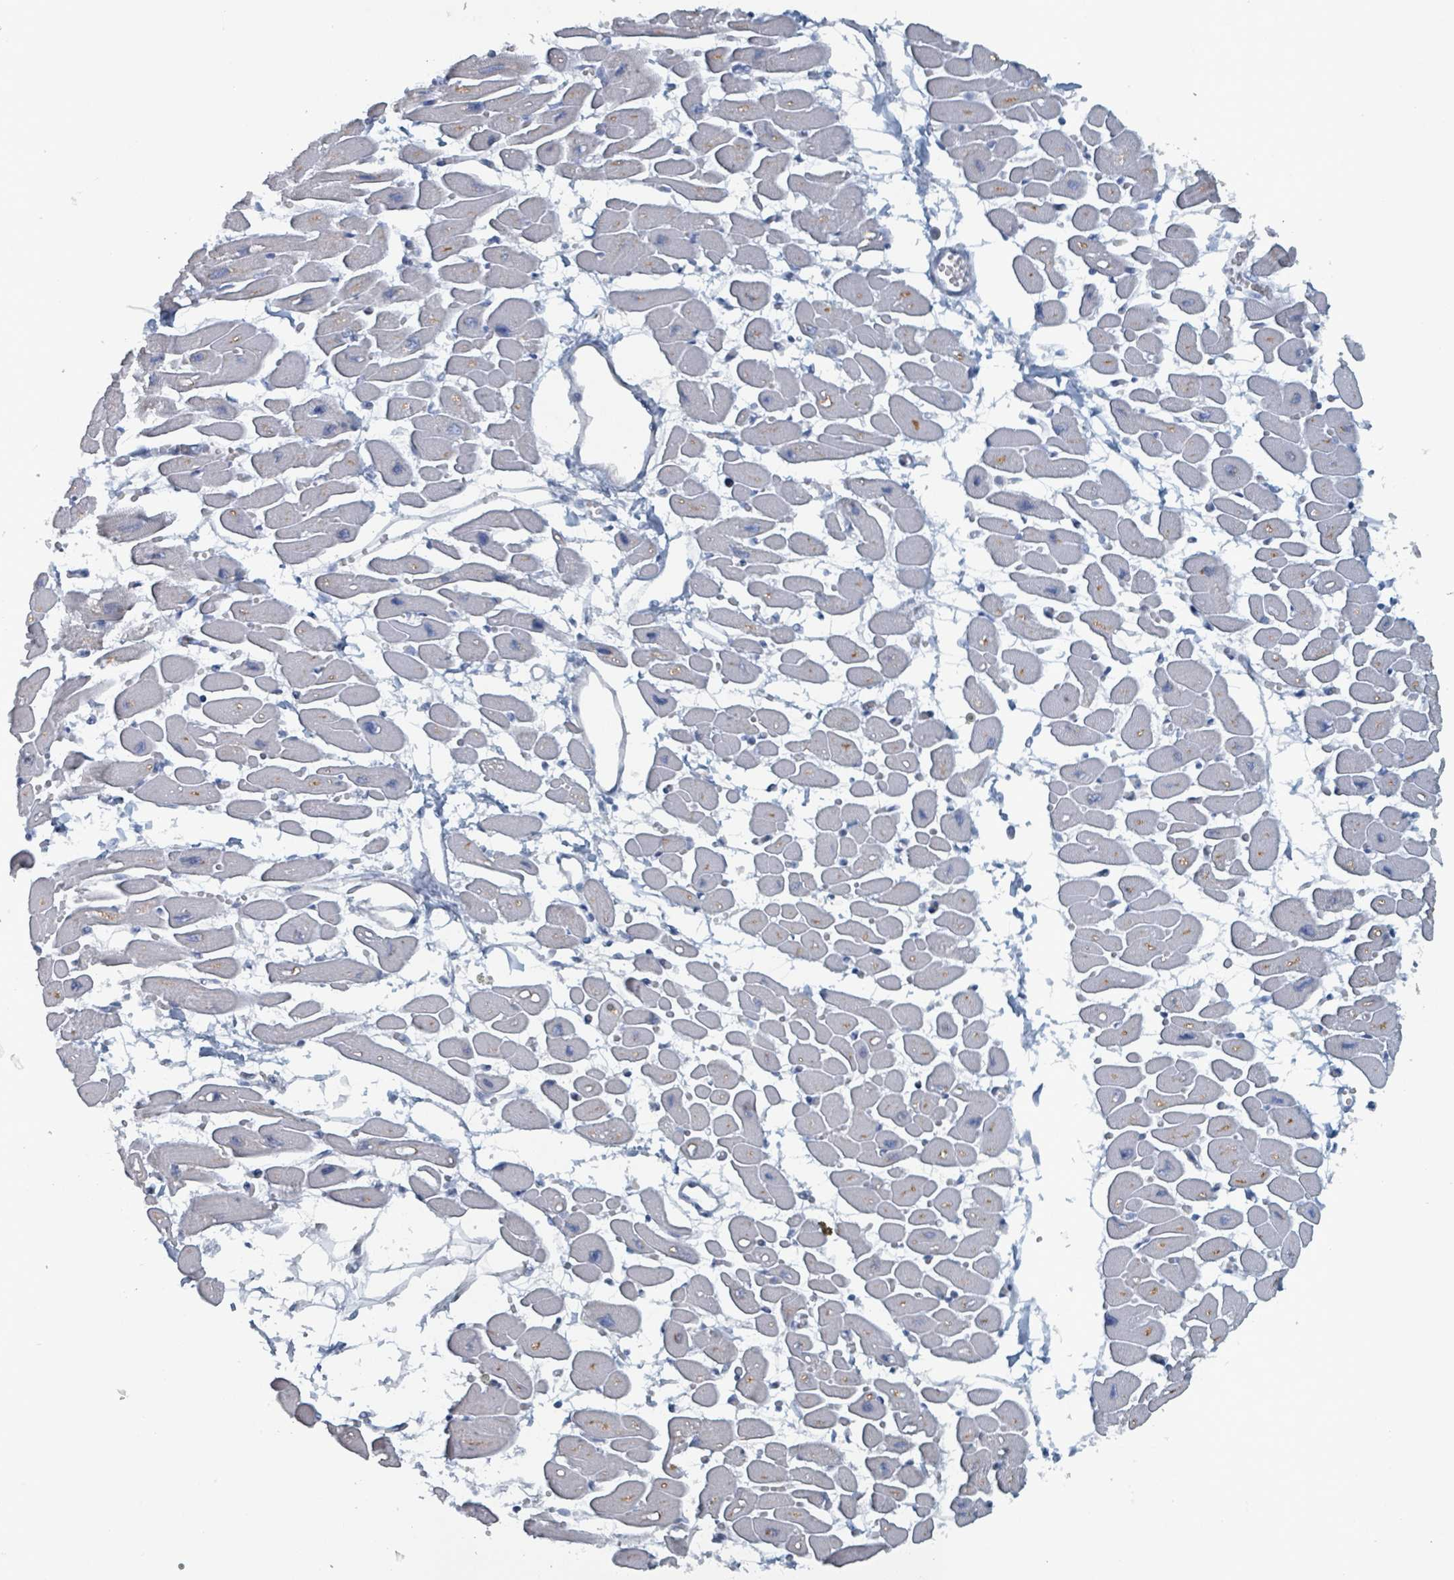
{"staining": {"intensity": "negative", "quantity": "none", "location": "none"}, "tissue": "heart muscle", "cell_type": "Cardiomyocytes", "image_type": "normal", "snomed": [{"axis": "morphology", "description": "Normal tissue, NOS"}, {"axis": "topography", "description": "Heart"}], "caption": "IHC of benign human heart muscle displays no staining in cardiomyocytes.", "gene": "HEATR5A", "patient": {"sex": "female", "age": 54}}